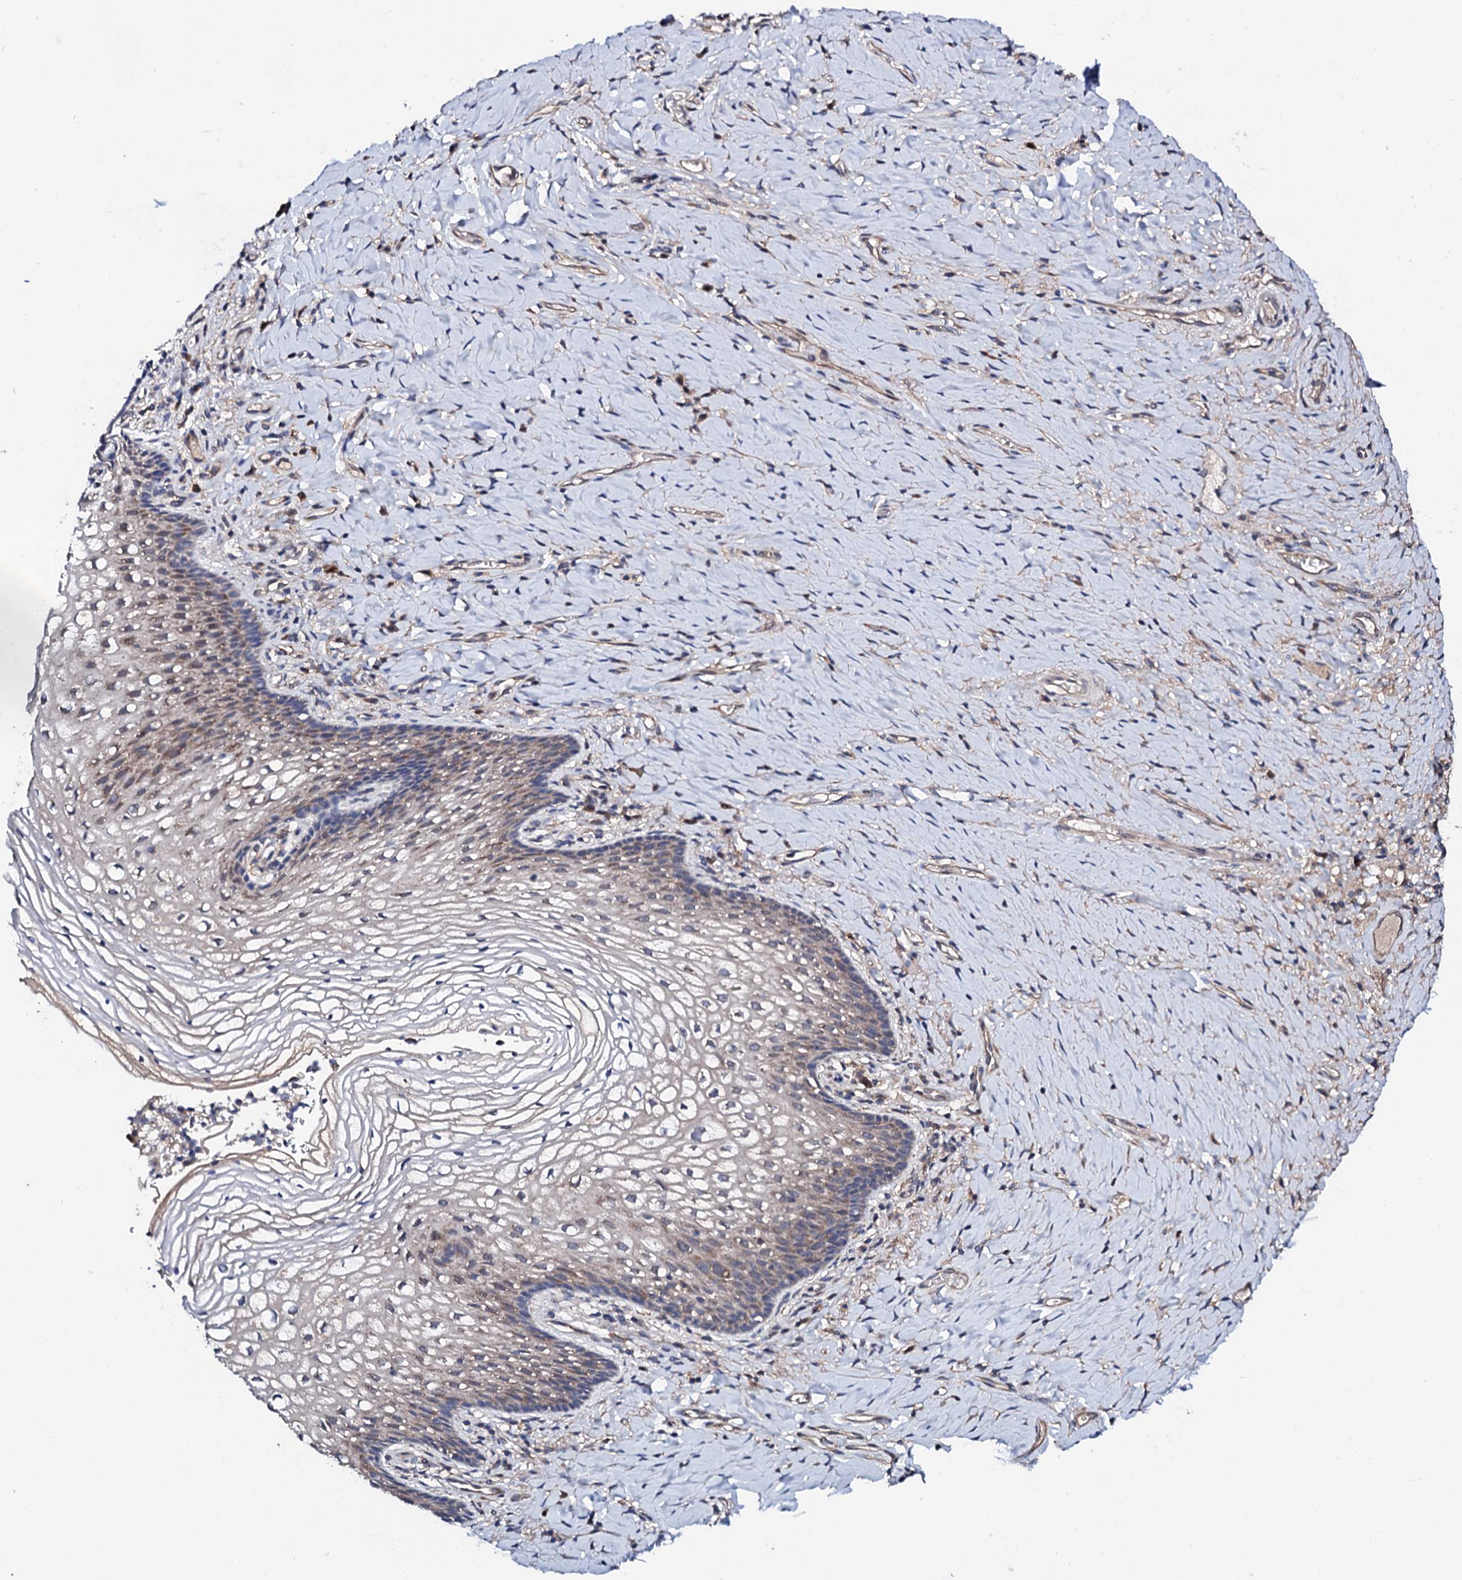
{"staining": {"intensity": "moderate", "quantity": "<25%", "location": "cytoplasmic/membranous"}, "tissue": "vagina", "cell_type": "Squamous epithelial cells", "image_type": "normal", "snomed": [{"axis": "morphology", "description": "Normal tissue, NOS"}, {"axis": "topography", "description": "Vagina"}], "caption": "Normal vagina reveals moderate cytoplasmic/membranous staining in approximately <25% of squamous epithelial cells, visualized by immunohistochemistry.", "gene": "IP6K1", "patient": {"sex": "female", "age": 60}}